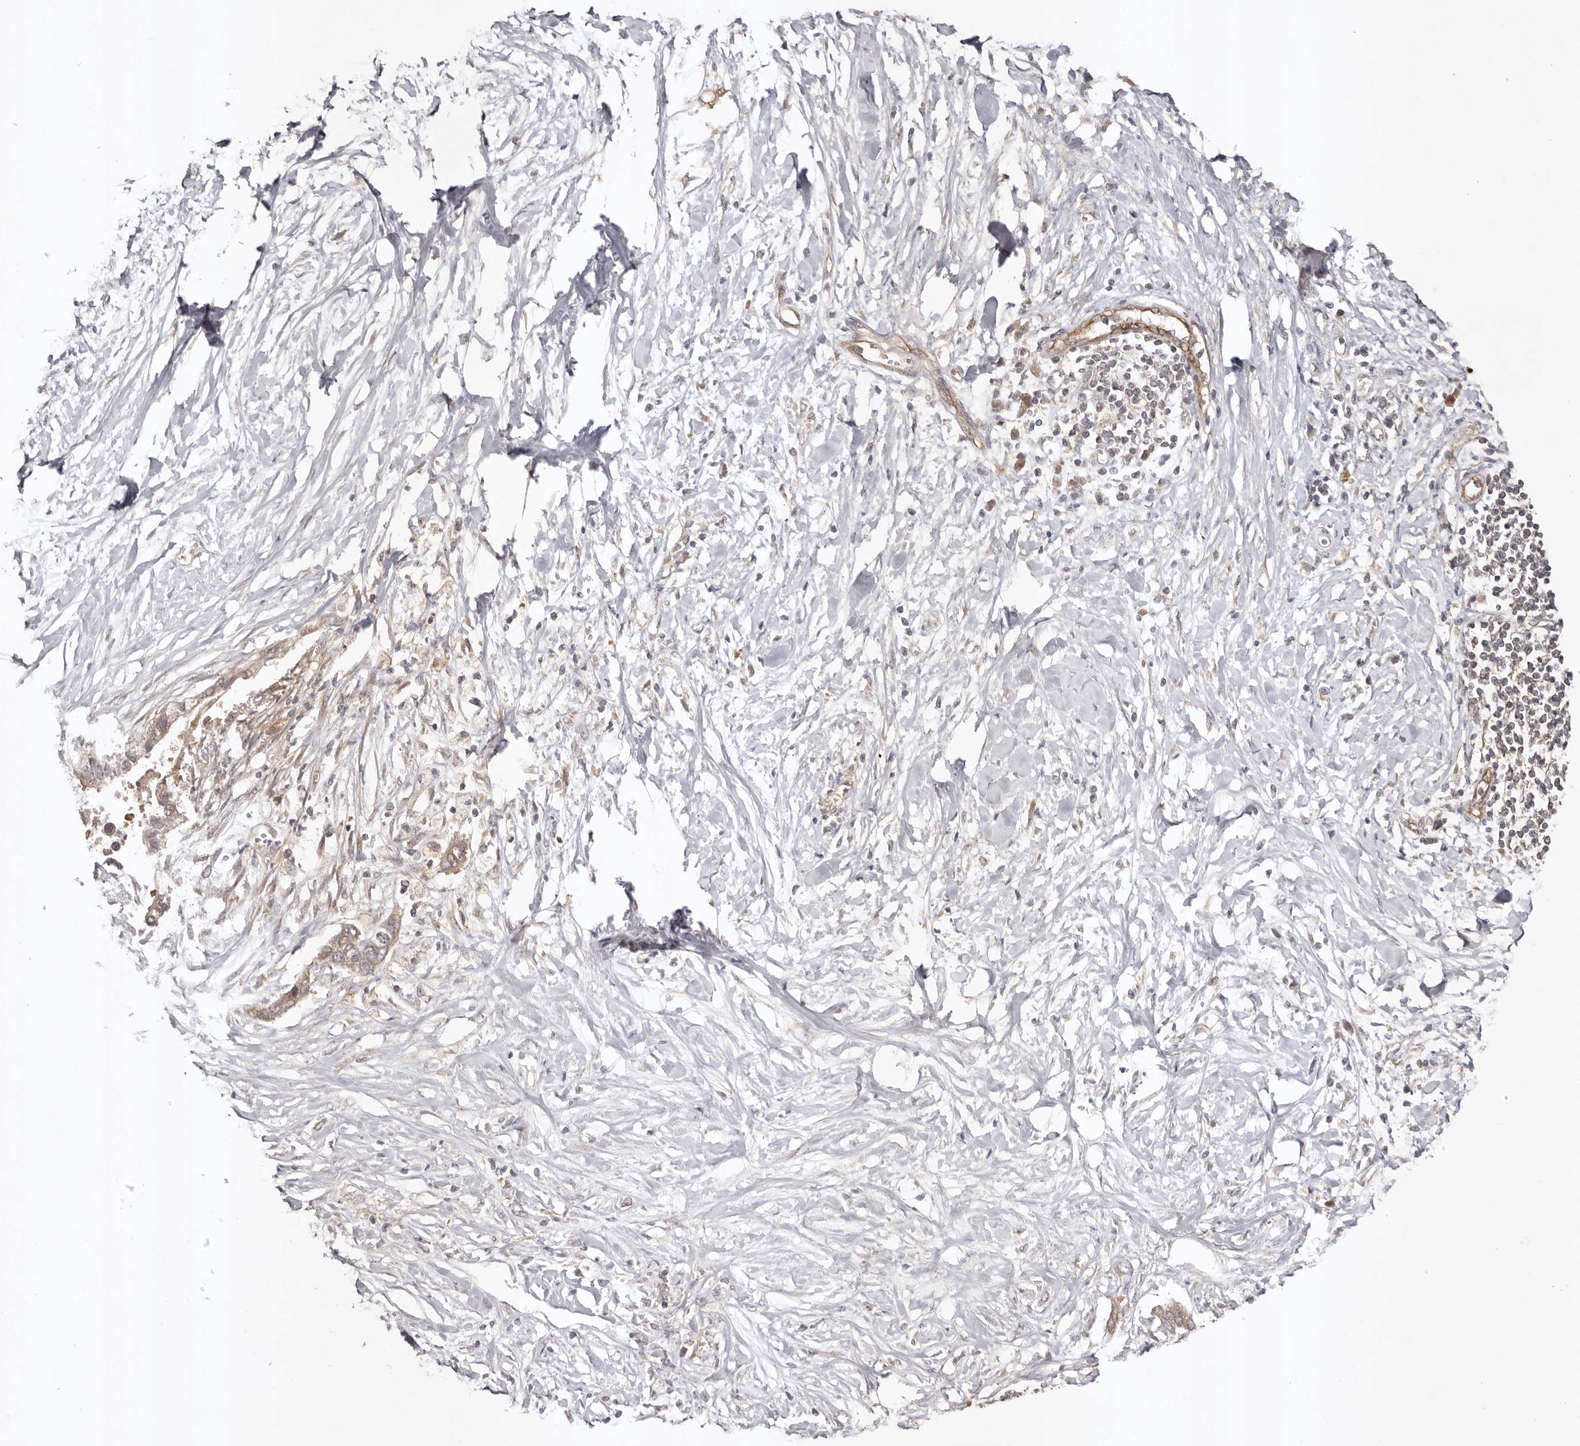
{"staining": {"intensity": "weak", "quantity": ">75%", "location": "cytoplasmic/membranous"}, "tissue": "pancreatic cancer", "cell_type": "Tumor cells", "image_type": "cancer", "snomed": [{"axis": "morphology", "description": "Normal tissue, NOS"}, {"axis": "morphology", "description": "Adenocarcinoma, NOS"}, {"axis": "topography", "description": "Pancreas"}, {"axis": "topography", "description": "Peripheral nerve tissue"}], "caption": "Protein expression analysis of pancreatic cancer shows weak cytoplasmic/membranous positivity in about >75% of tumor cells.", "gene": "UBR2", "patient": {"sex": "male", "age": 59}}